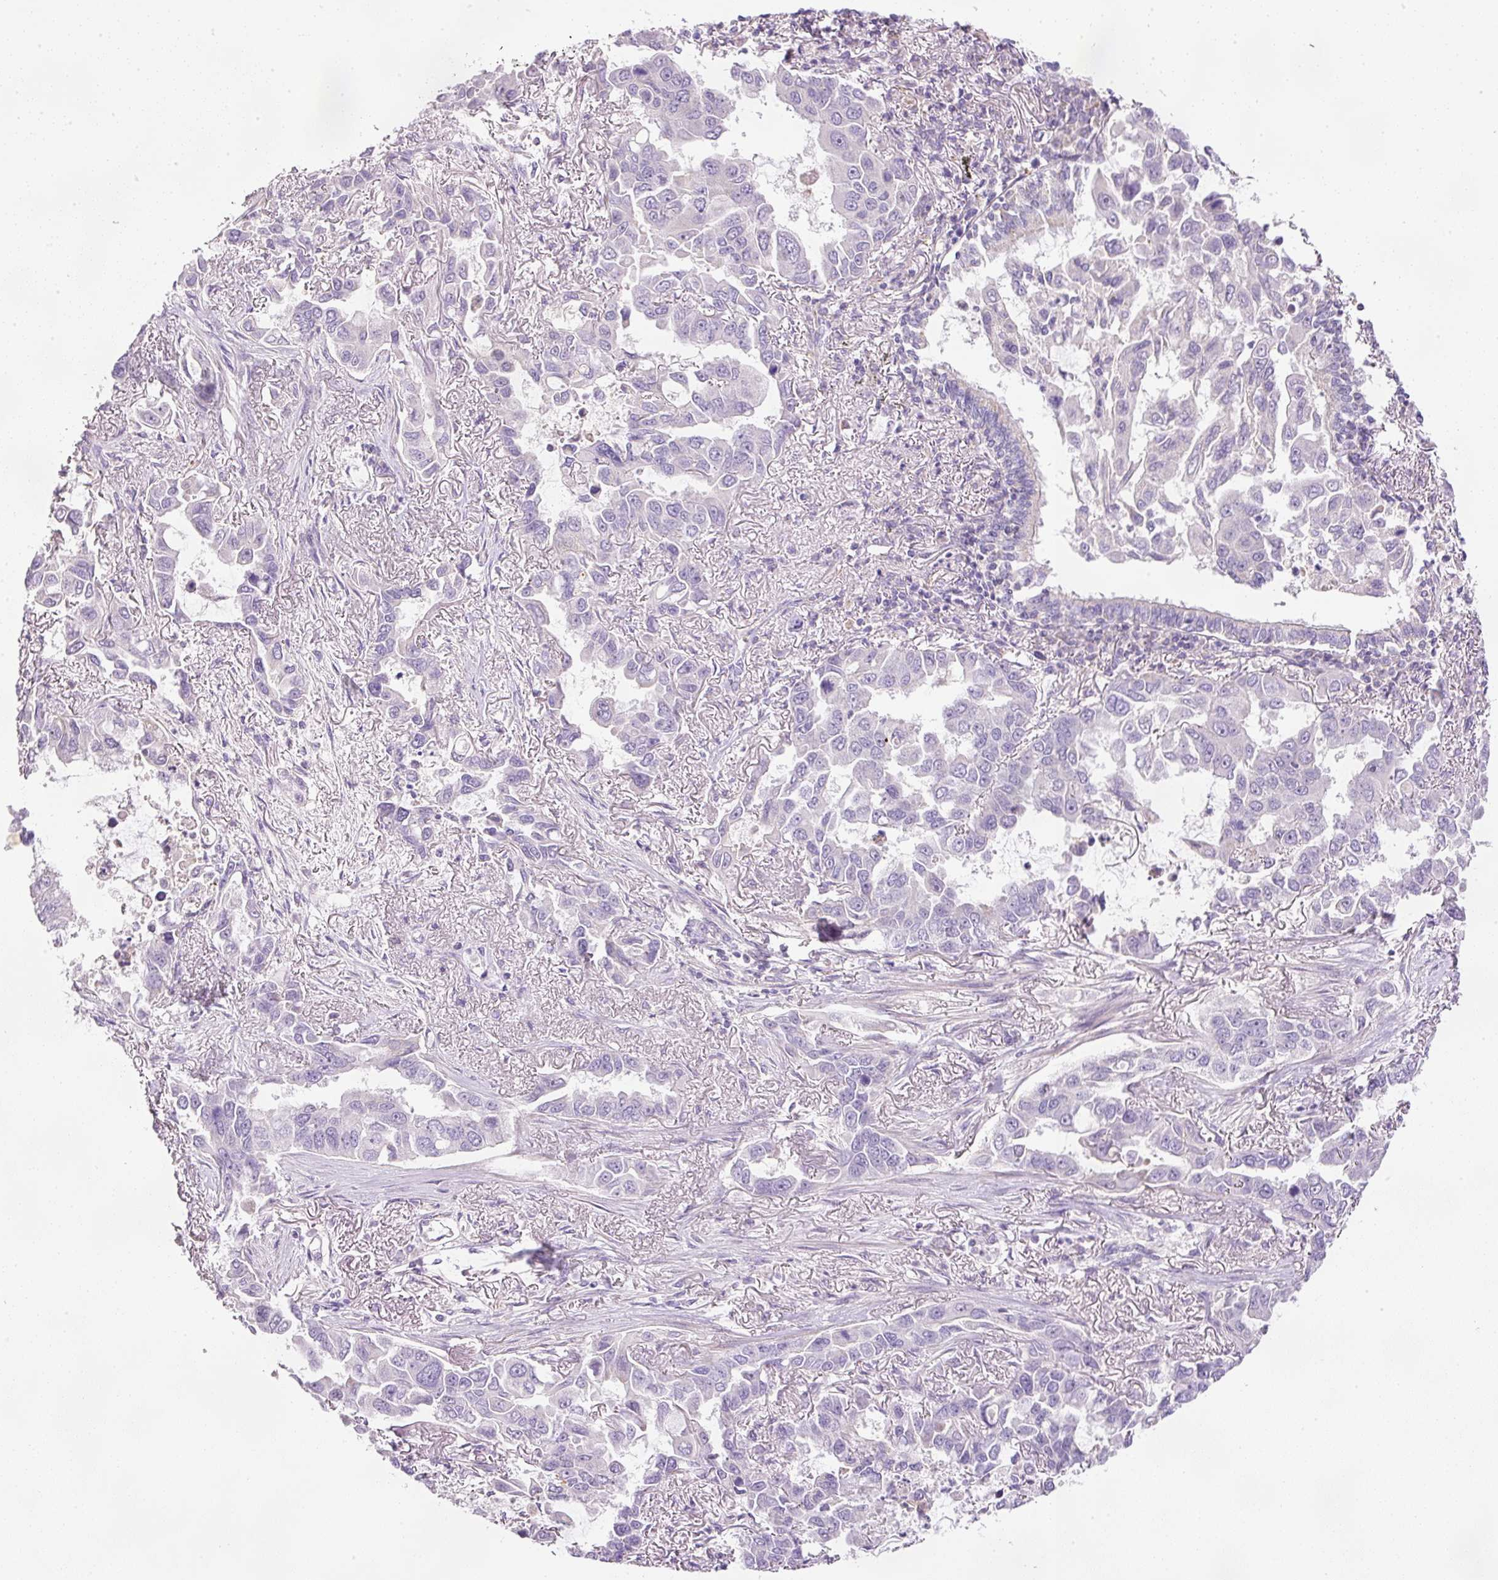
{"staining": {"intensity": "negative", "quantity": "none", "location": "none"}, "tissue": "lung cancer", "cell_type": "Tumor cells", "image_type": "cancer", "snomed": [{"axis": "morphology", "description": "Adenocarcinoma, NOS"}, {"axis": "topography", "description": "Lung"}], "caption": "DAB immunohistochemical staining of human lung adenocarcinoma displays no significant positivity in tumor cells. (Stains: DAB immunohistochemistry (IHC) with hematoxylin counter stain, Microscopy: brightfield microscopy at high magnification).", "gene": "KPNA5", "patient": {"sex": "male", "age": 64}}